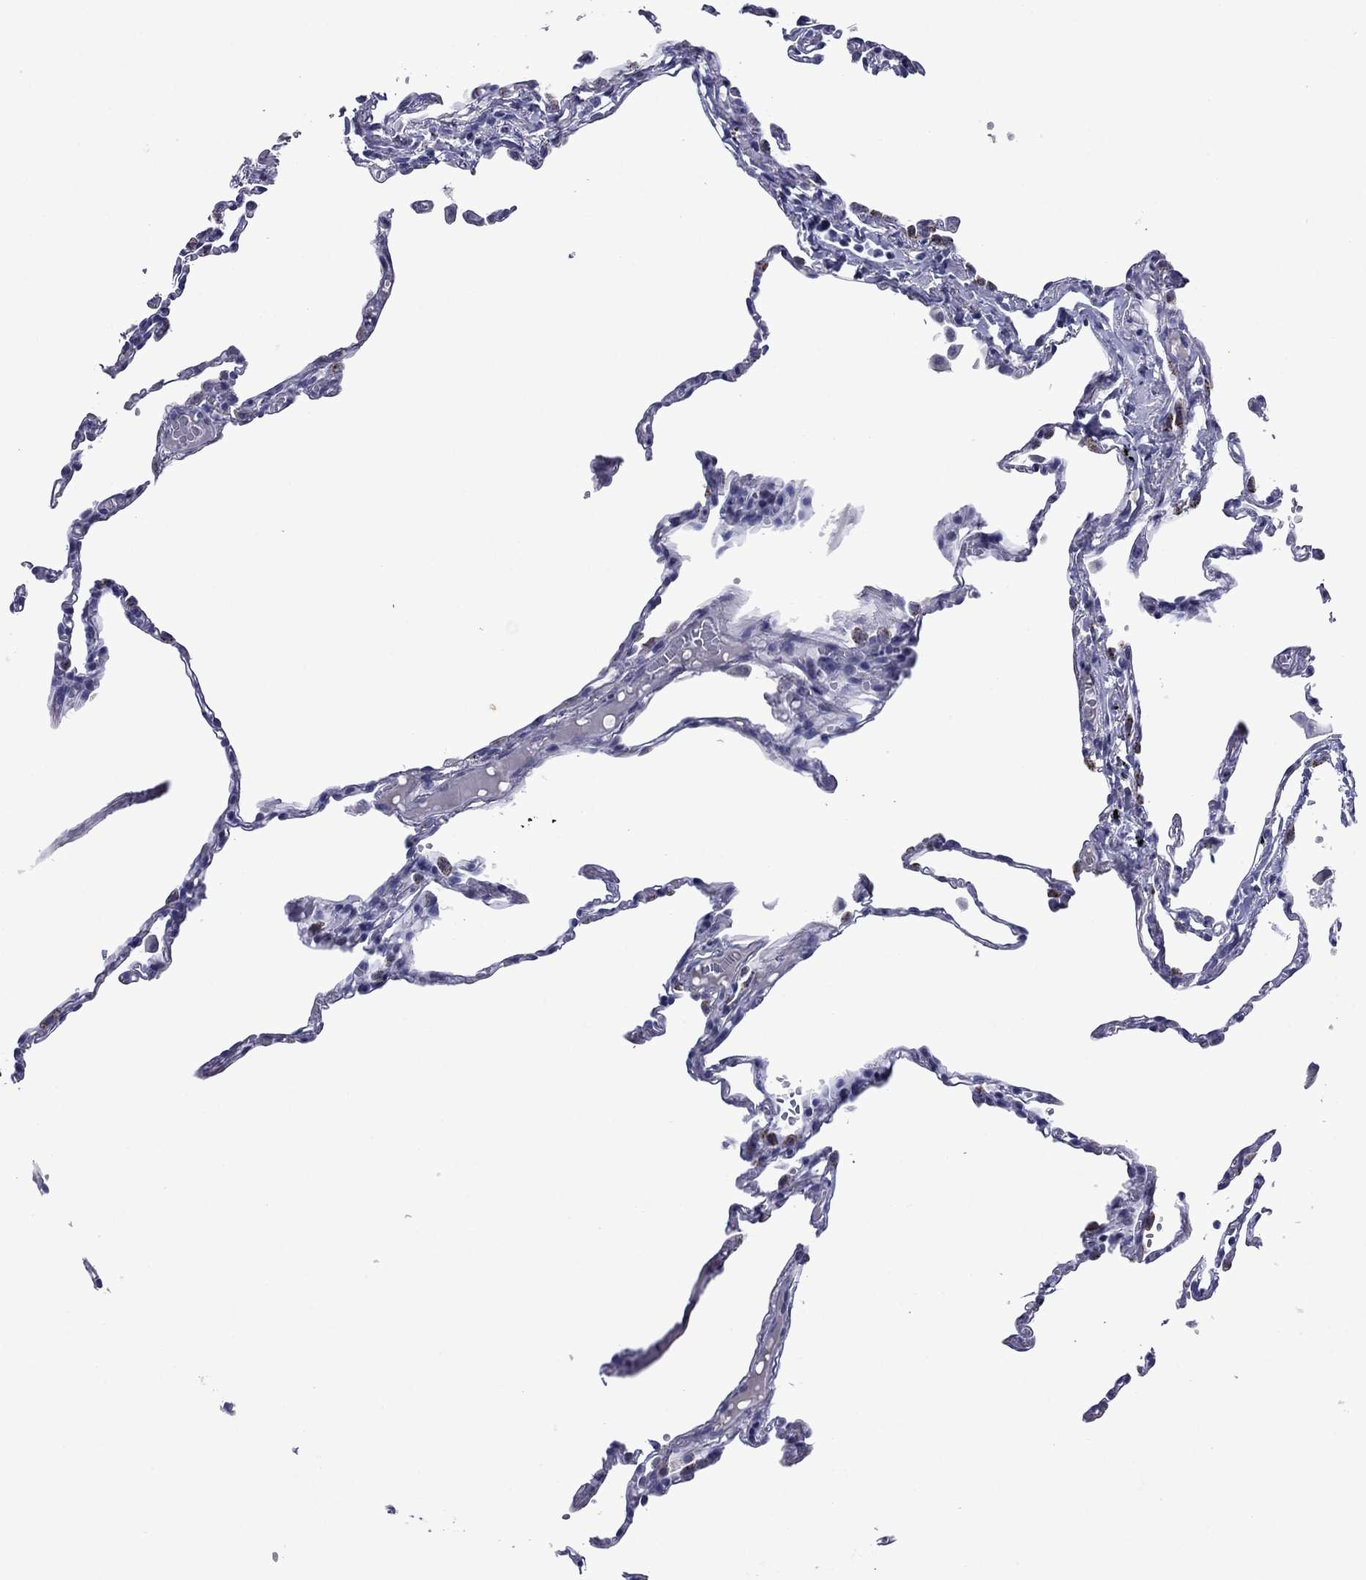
{"staining": {"intensity": "negative", "quantity": "none", "location": "none"}, "tissue": "lung", "cell_type": "Alveolar cells", "image_type": "normal", "snomed": [{"axis": "morphology", "description": "Normal tissue, NOS"}, {"axis": "topography", "description": "Lung"}], "caption": "This is a photomicrograph of immunohistochemistry staining of normal lung, which shows no staining in alveolar cells.", "gene": "PIWIL1", "patient": {"sex": "male", "age": 78}}